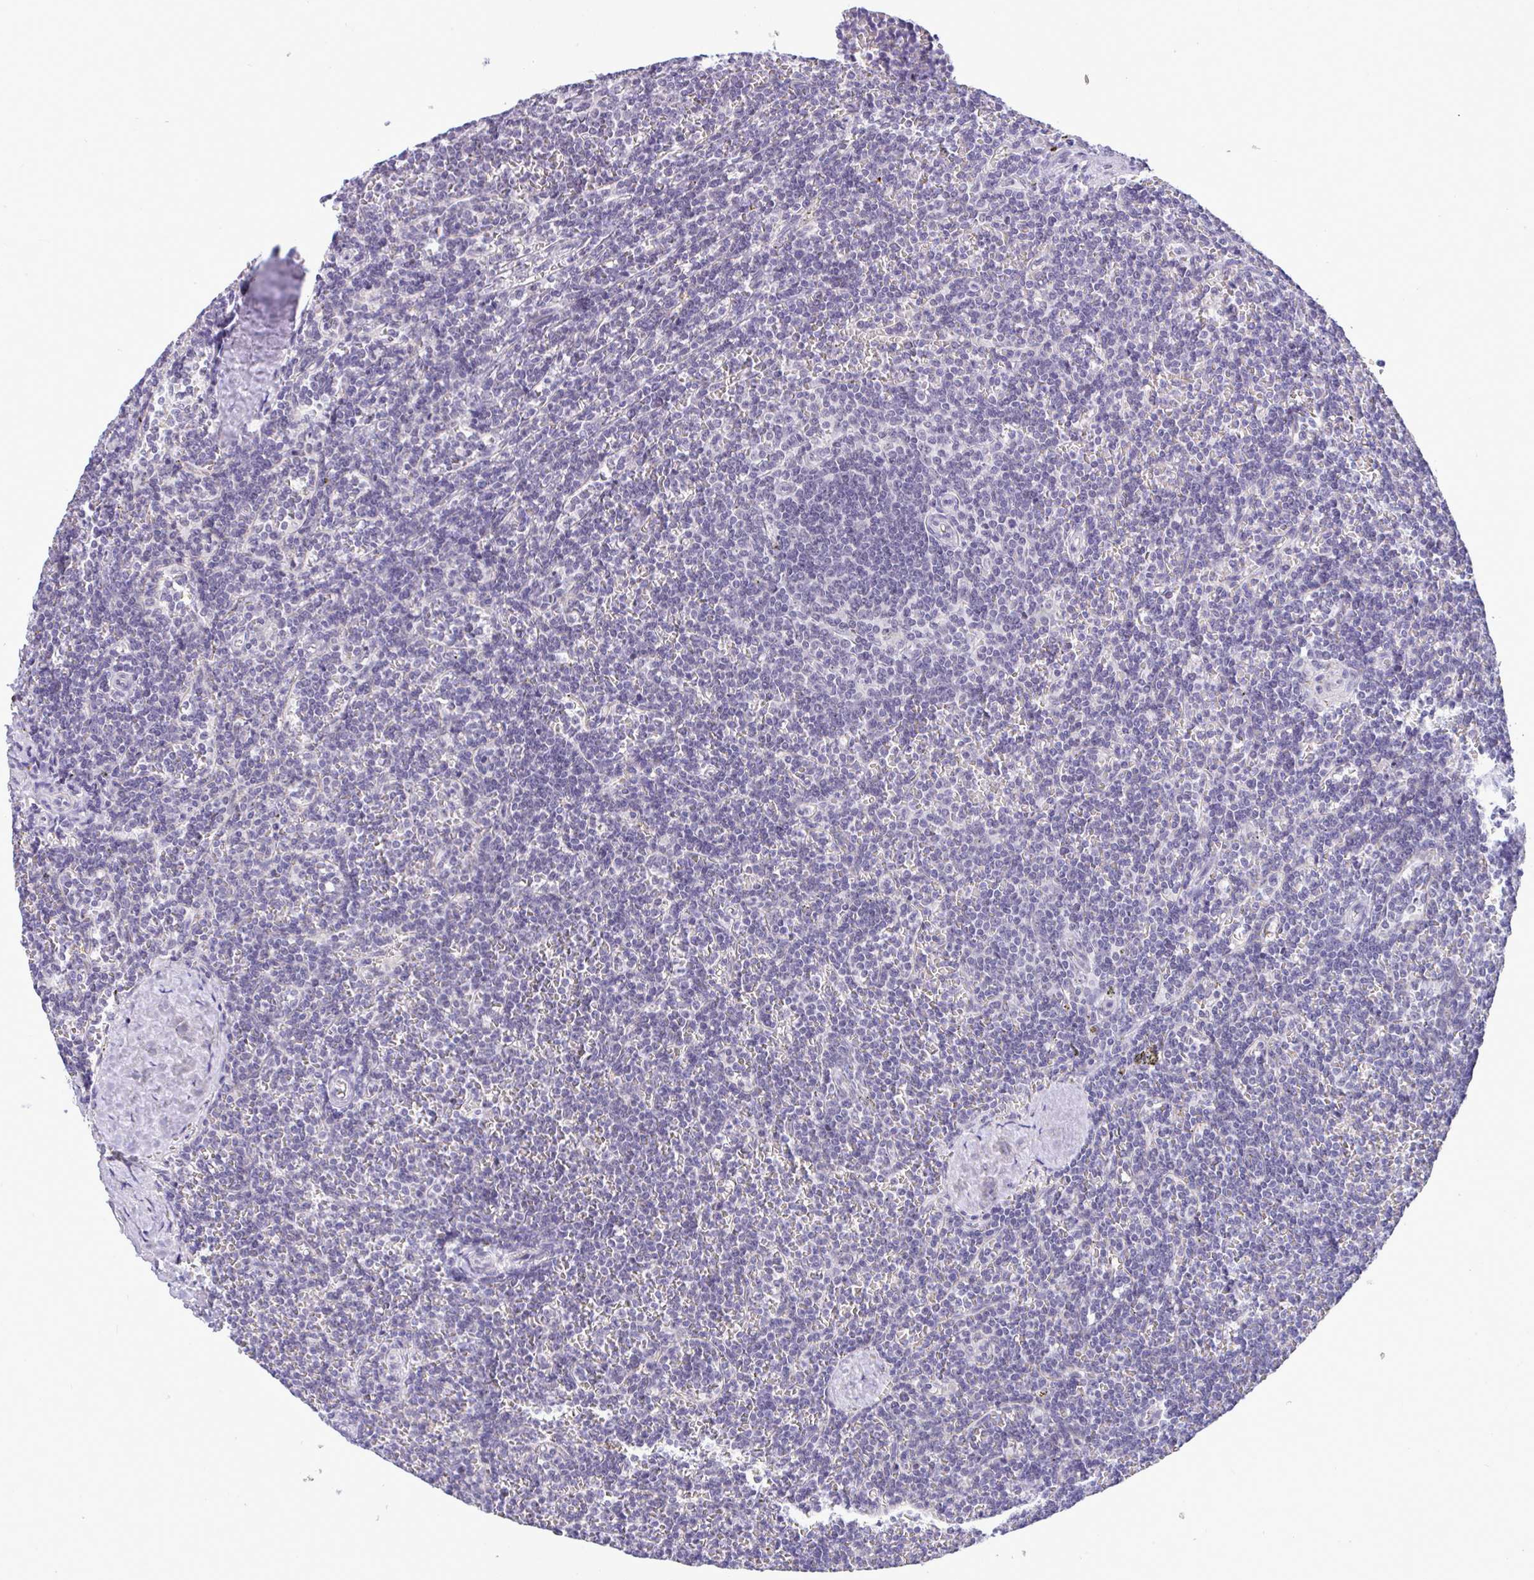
{"staining": {"intensity": "negative", "quantity": "none", "location": "none"}, "tissue": "lymphoma", "cell_type": "Tumor cells", "image_type": "cancer", "snomed": [{"axis": "morphology", "description": "Malignant lymphoma, non-Hodgkin's type, Low grade"}, {"axis": "topography", "description": "Spleen"}], "caption": "Lymphoma was stained to show a protein in brown. There is no significant staining in tumor cells.", "gene": "YBX2", "patient": {"sex": "male", "age": 78}}